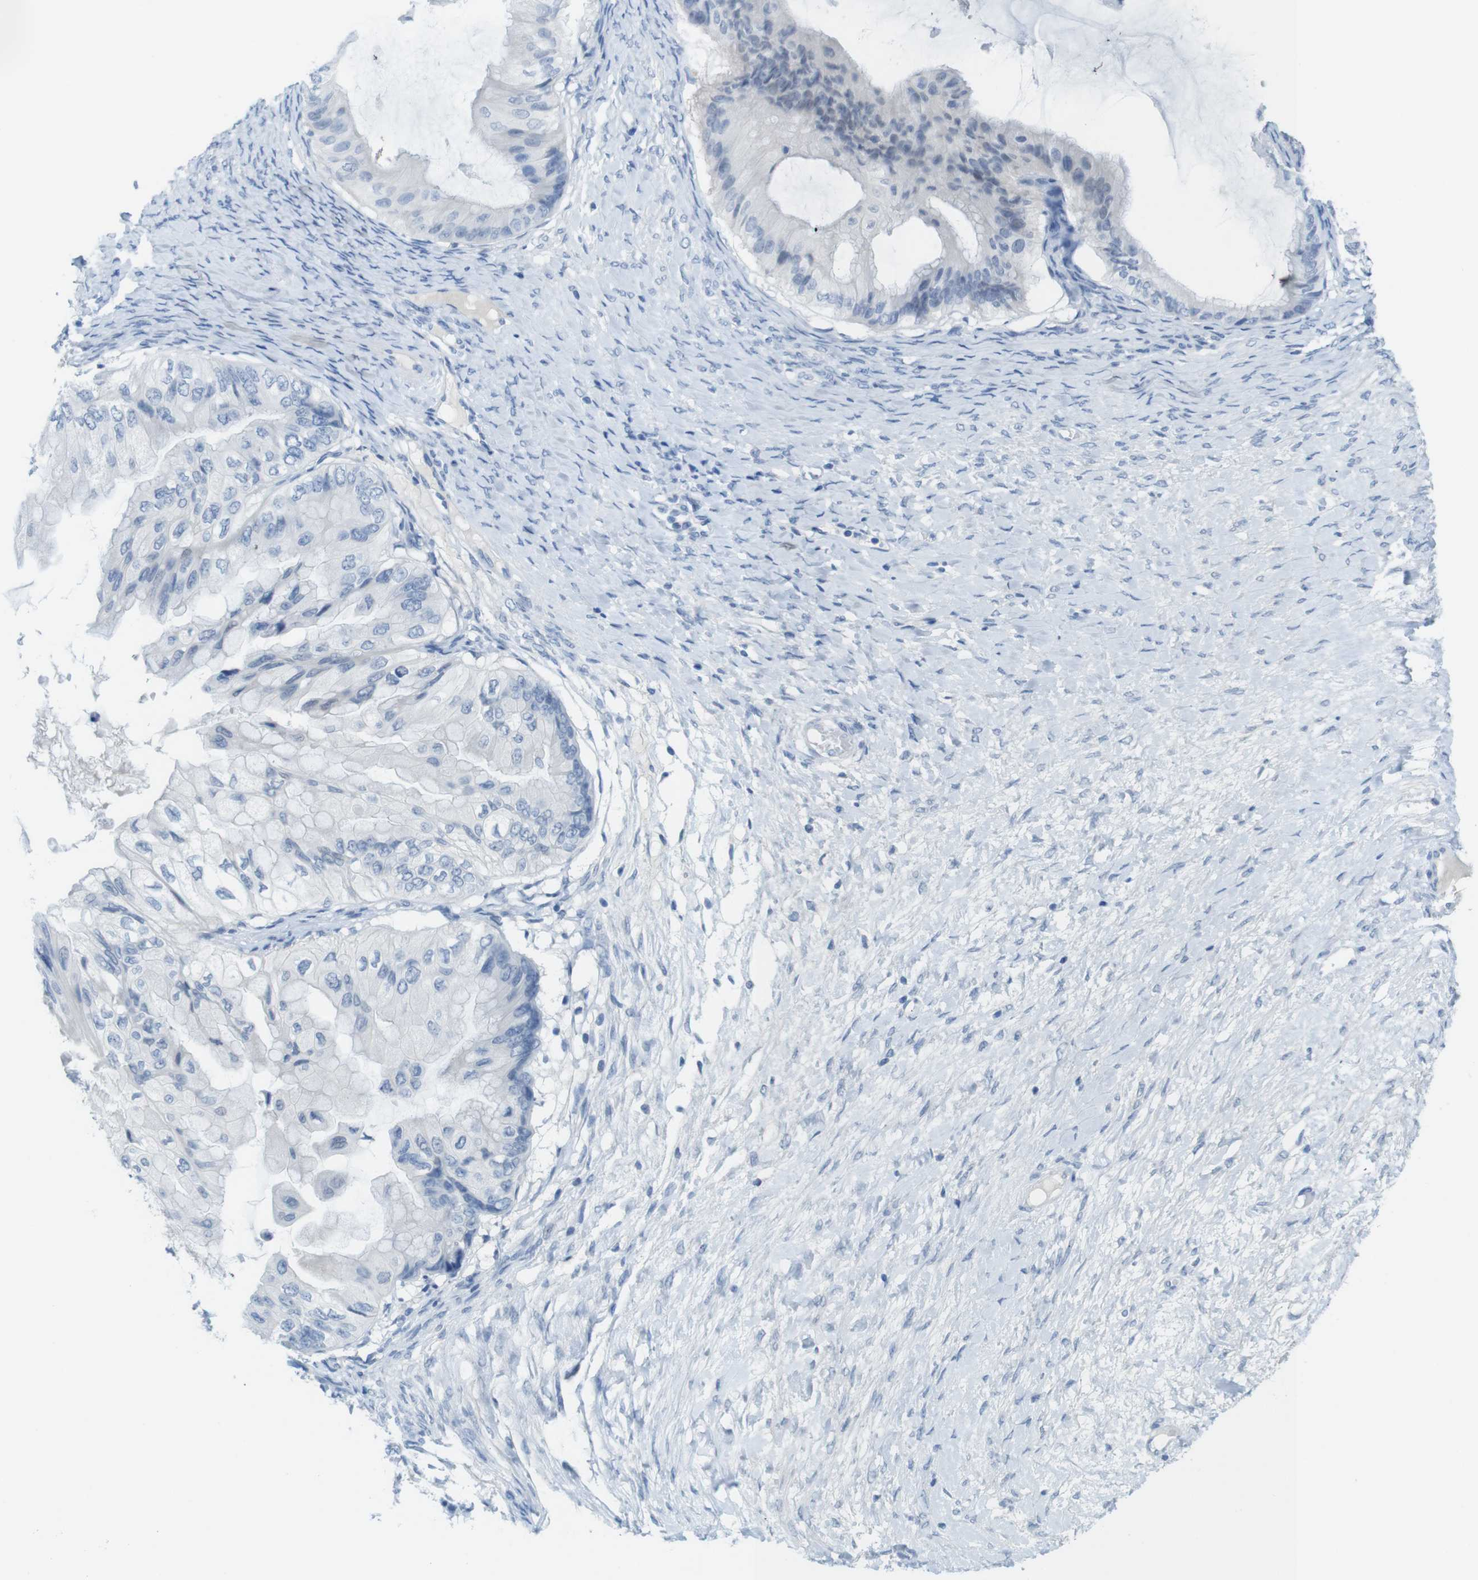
{"staining": {"intensity": "negative", "quantity": "none", "location": "none"}, "tissue": "ovarian cancer", "cell_type": "Tumor cells", "image_type": "cancer", "snomed": [{"axis": "morphology", "description": "Cystadenocarcinoma, mucinous, NOS"}, {"axis": "topography", "description": "Ovary"}], "caption": "Photomicrograph shows no significant protein staining in tumor cells of mucinous cystadenocarcinoma (ovarian). Nuclei are stained in blue.", "gene": "OPN1SW", "patient": {"sex": "female", "age": 61}}